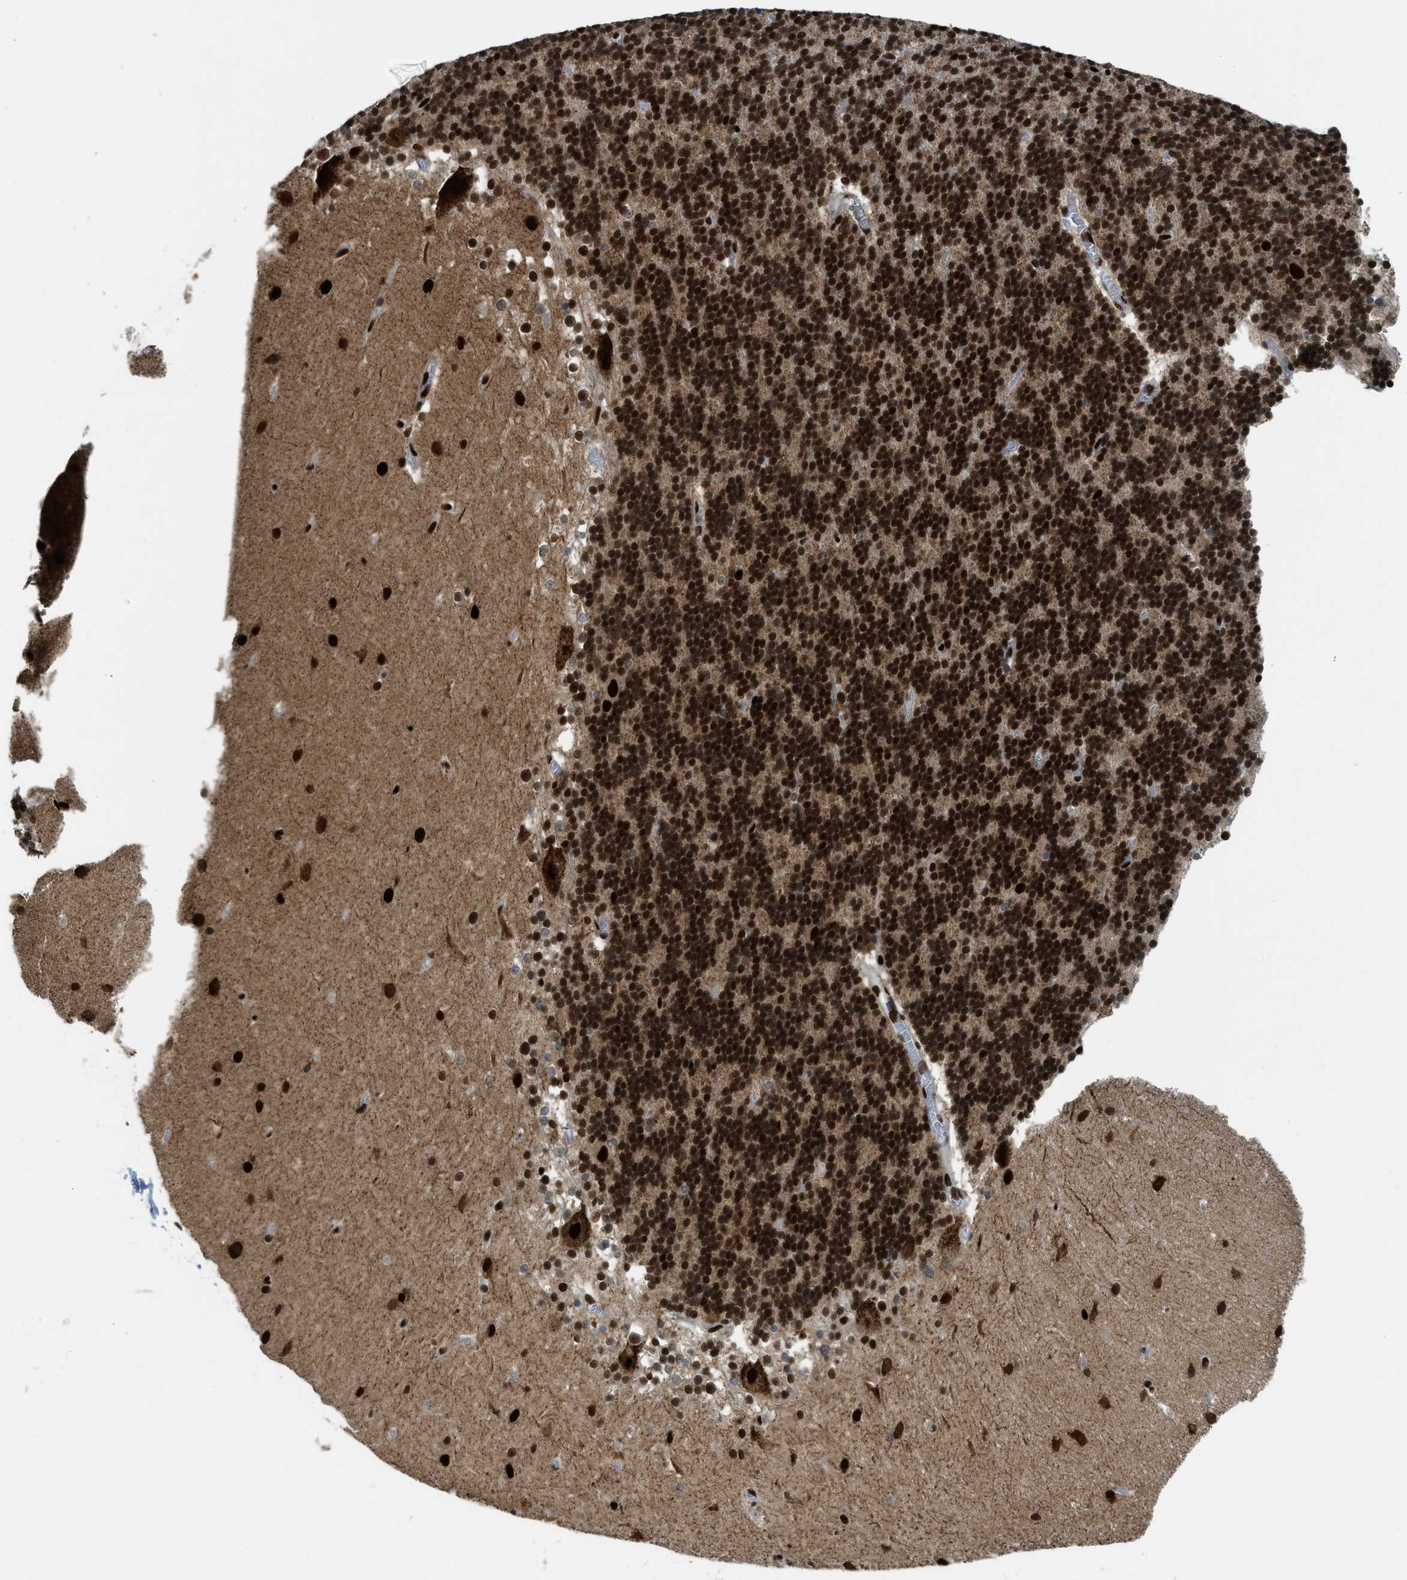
{"staining": {"intensity": "strong", "quantity": ">75%", "location": "nuclear"}, "tissue": "cerebellum", "cell_type": "Cells in granular layer", "image_type": "normal", "snomed": [{"axis": "morphology", "description": "Normal tissue, NOS"}, {"axis": "topography", "description": "Cerebellum"}], "caption": "Protein staining of benign cerebellum shows strong nuclear expression in about >75% of cells in granular layer.", "gene": "RFX5", "patient": {"sex": "female", "age": 19}}